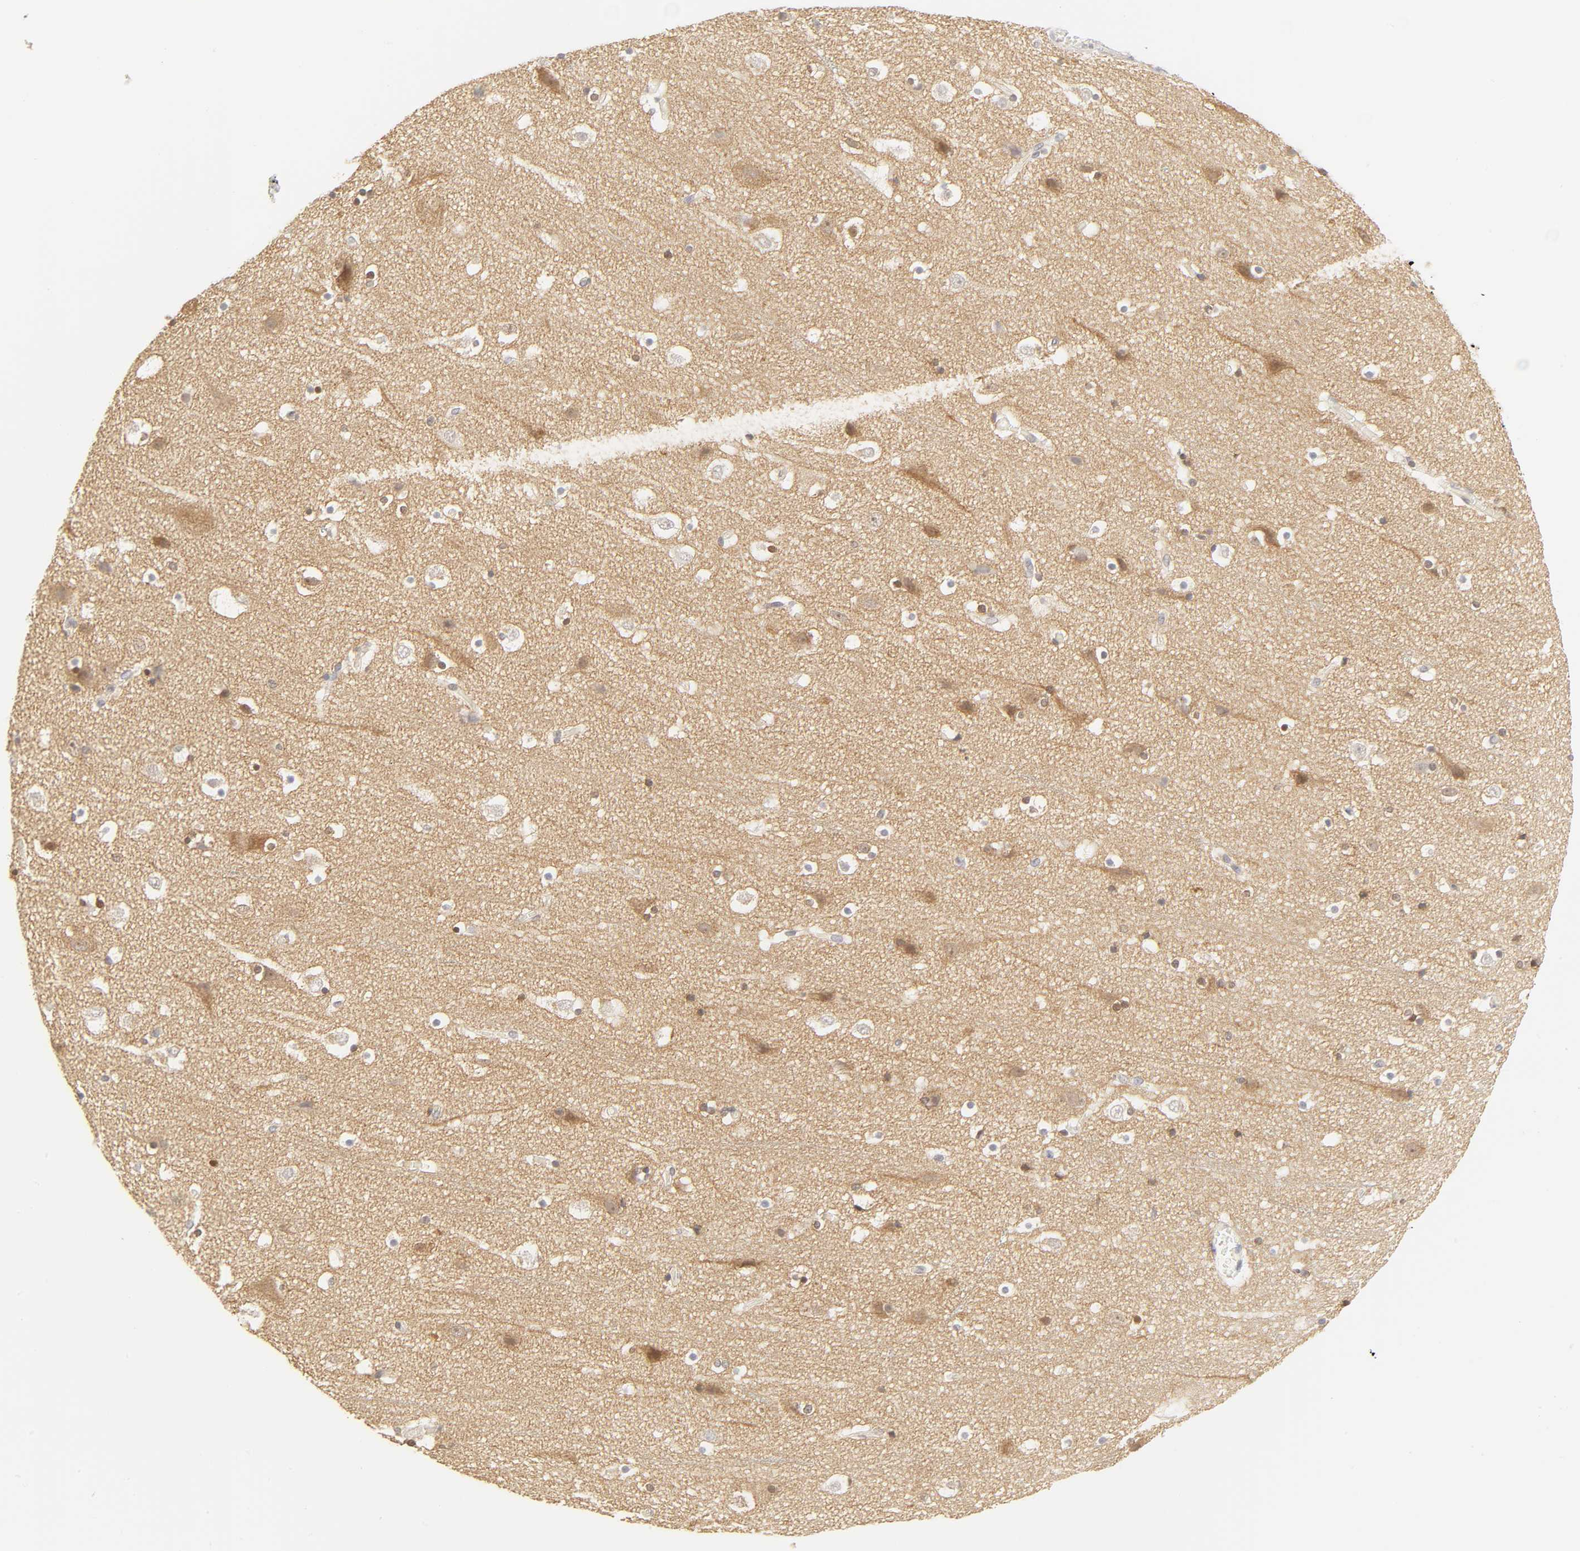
{"staining": {"intensity": "moderate", "quantity": "<25%", "location": "nuclear"}, "tissue": "cerebral cortex", "cell_type": "Endothelial cells", "image_type": "normal", "snomed": [{"axis": "morphology", "description": "Normal tissue, NOS"}, {"axis": "topography", "description": "Cerebral cortex"}], "caption": "Protein staining by immunohistochemistry (IHC) demonstrates moderate nuclear expression in approximately <25% of endothelial cells in unremarkable cerebral cortex.", "gene": "KIF2A", "patient": {"sex": "male", "age": 45}}